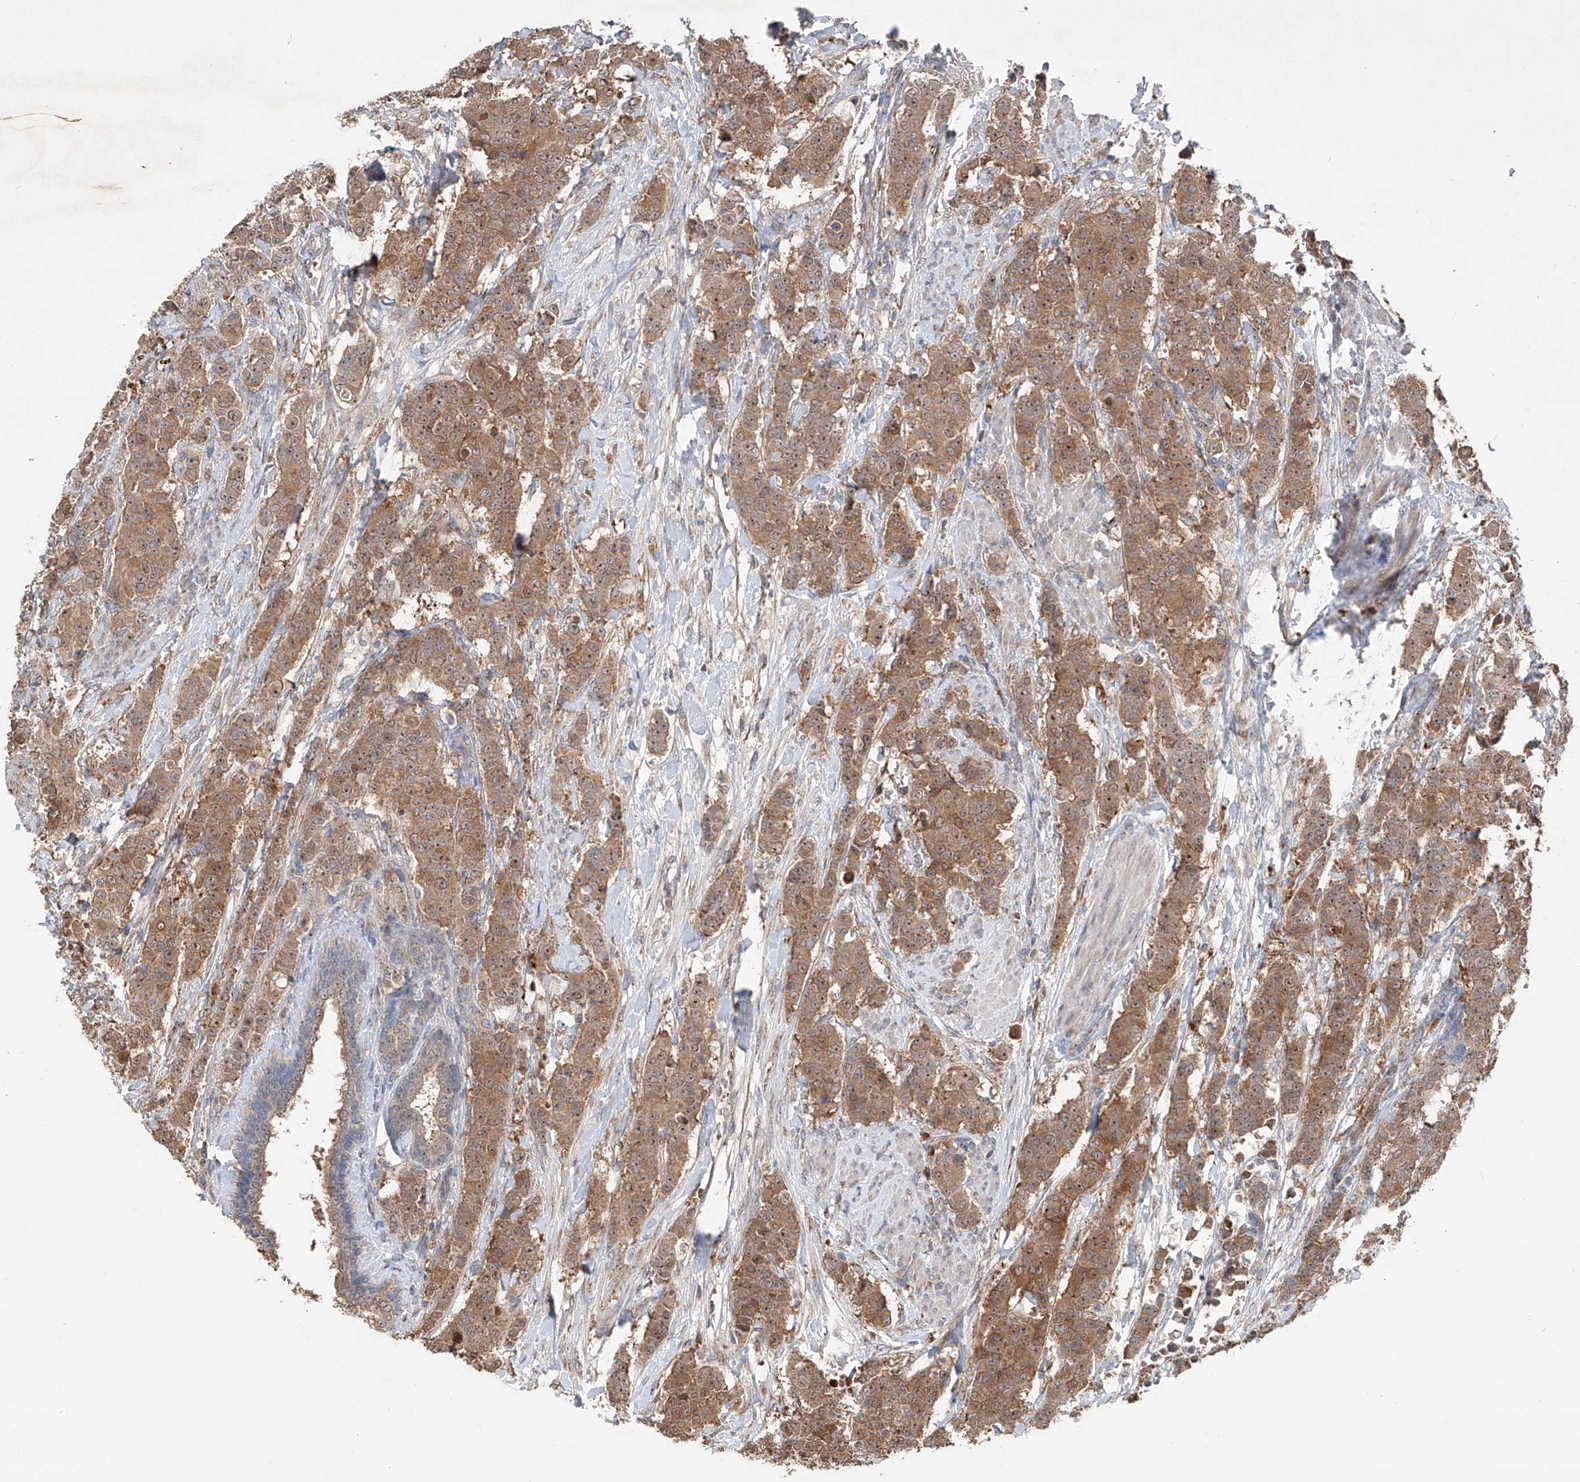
{"staining": {"intensity": "moderate", "quantity": ">75%", "location": "cytoplasmic/membranous"}, "tissue": "breast cancer", "cell_type": "Tumor cells", "image_type": "cancer", "snomed": [{"axis": "morphology", "description": "Duct carcinoma"}, {"axis": "topography", "description": "Breast"}], "caption": "Protein staining of breast cancer (infiltrating ductal carcinoma) tissue exhibits moderate cytoplasmic/membranous positivity in approximately >75% of tumor cells.", "gene": "EDN1", "patient": {"sex": "female", "age": 40}}